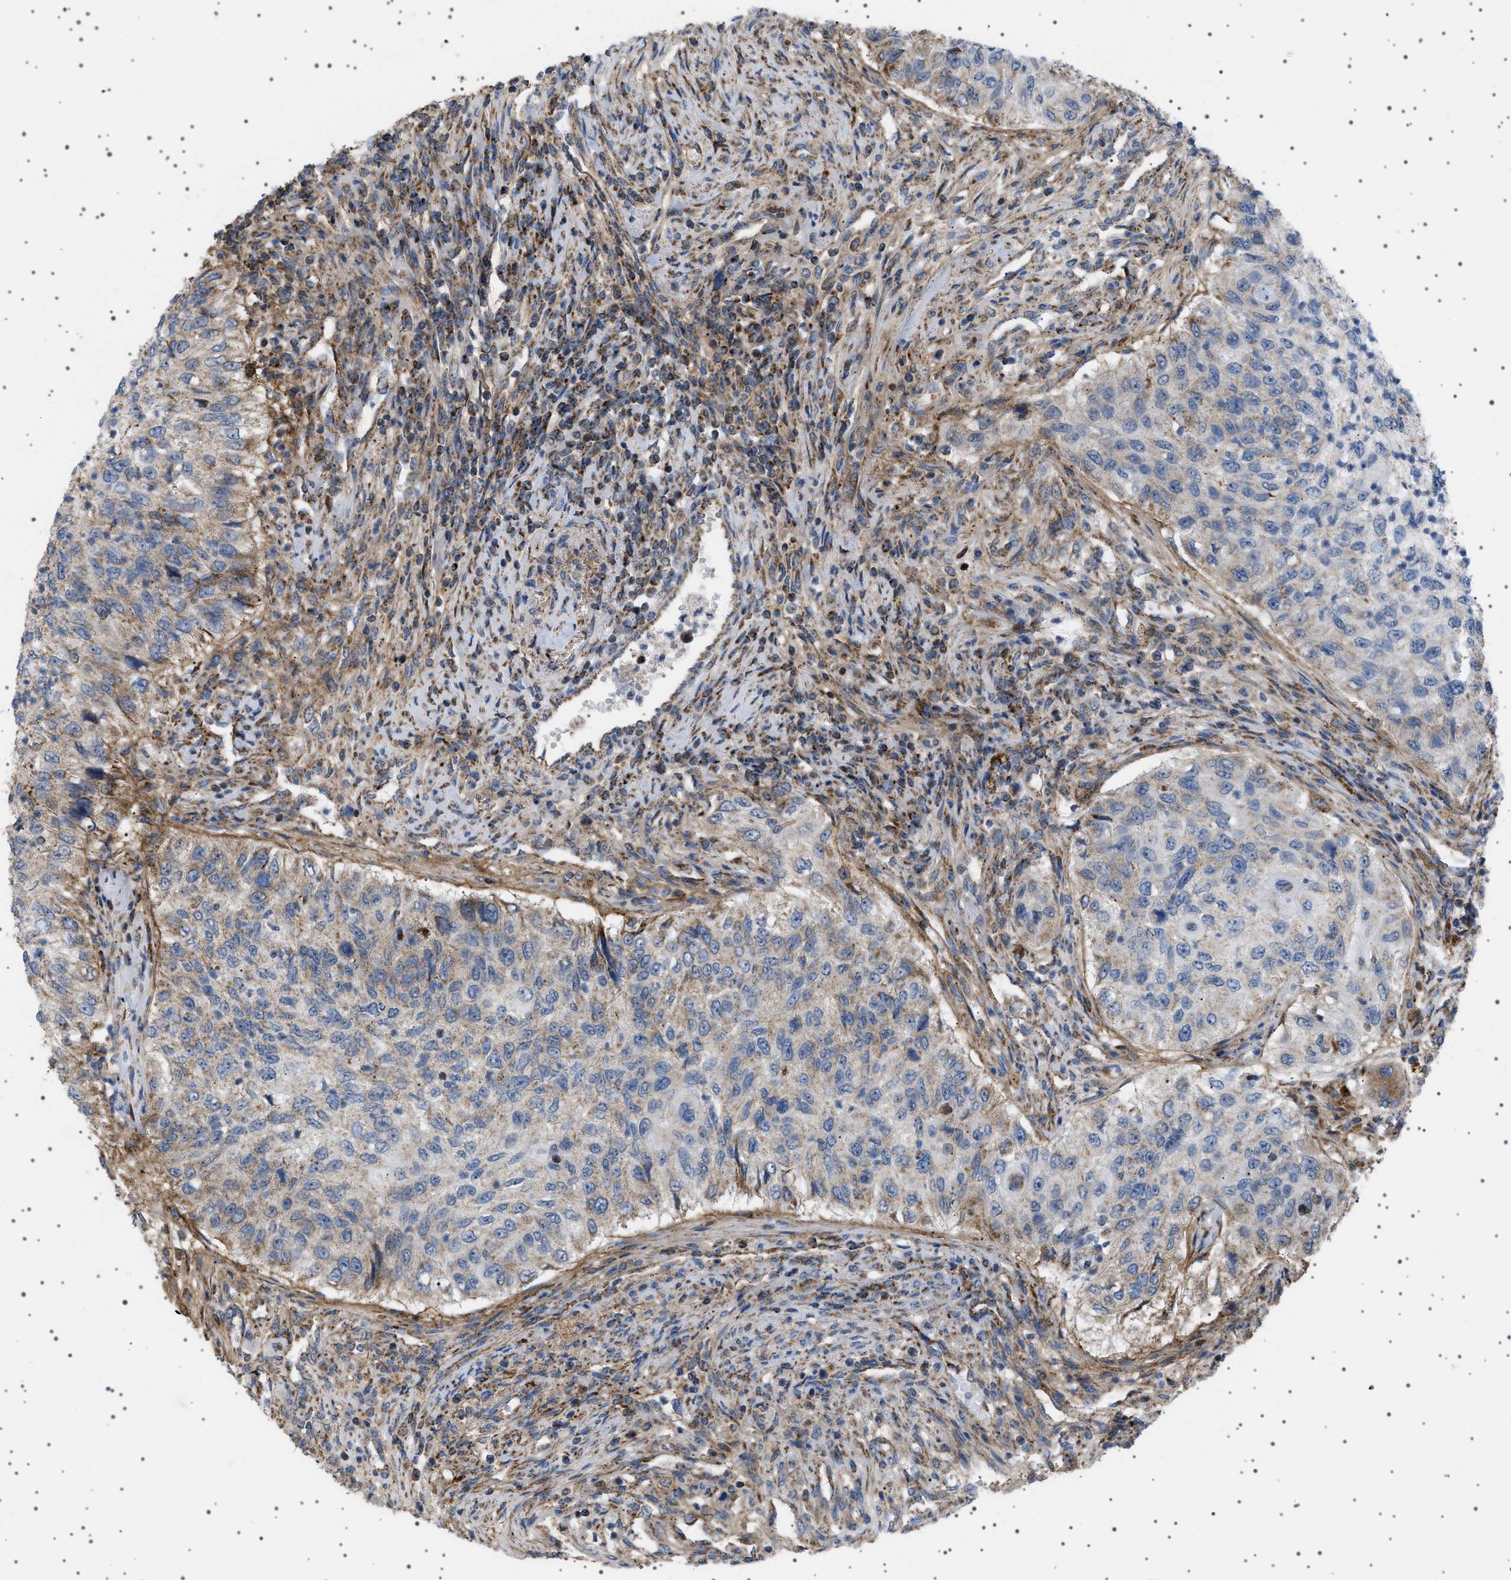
{"staining": {"intensity": "weak", "quantity": "25%-75%", "location": "cytoplasmic/membranous"}, "tissue": "urothelial cancer", "cell_type": "Tumor cells", "image_type": "cancer", "snomed": [{"axis": "morphology", "description": "Urothelial carcinoma, High grade"}, {"axis": "topography", "description": "Urinary bladder"}], "caption": "Protein staining displays weak cytoplasmic/membranous positivity in about 25%-75% of tumor cells in high-grade urothelial carcinoma.", "gene": "UBXN8", "patient": {"sex": "female", "age": 60}}